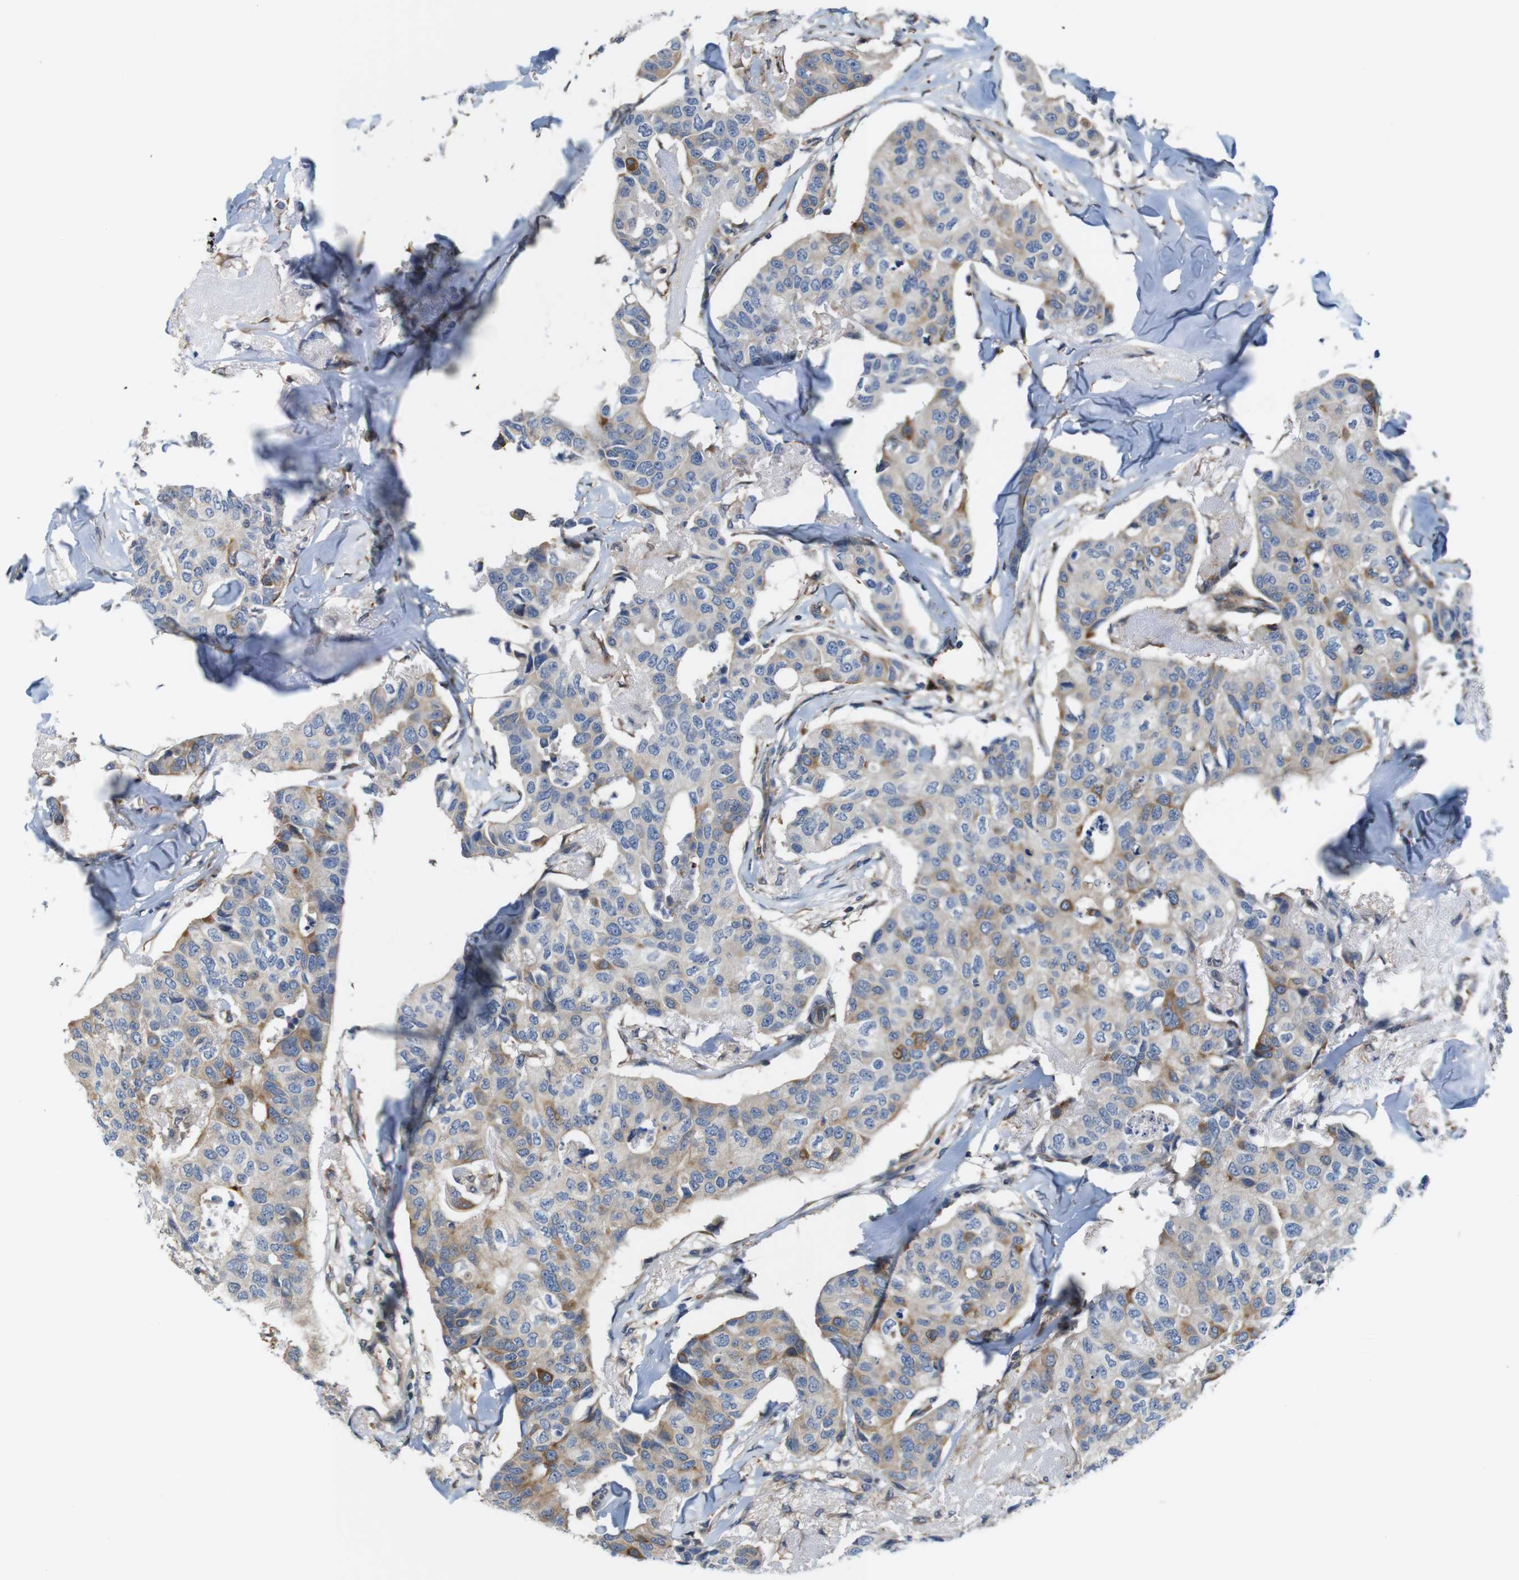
{"staining": {"intensity": "moderate", "quantity": "<25%", "location": "cytoplasmic/membranous"}, "tissue": "breast cancer", "cell_type": "Tumor cells", "image_type": "cancer", "snomed": [{"axis": "morphology", "description": "Duct carcinoma"}, {"axis": "topography", "description": "Breast"}], "caption": "An immunohistochemistry (IHC) photomicrograph of tumor tissue is shown. Protein staining in brown shows moderate cytoplasmic/membranous positivity in breast cancer within tumor cells.", "gene": "PCOLCE2", "patient": {"sex": "female", "age": 80}}